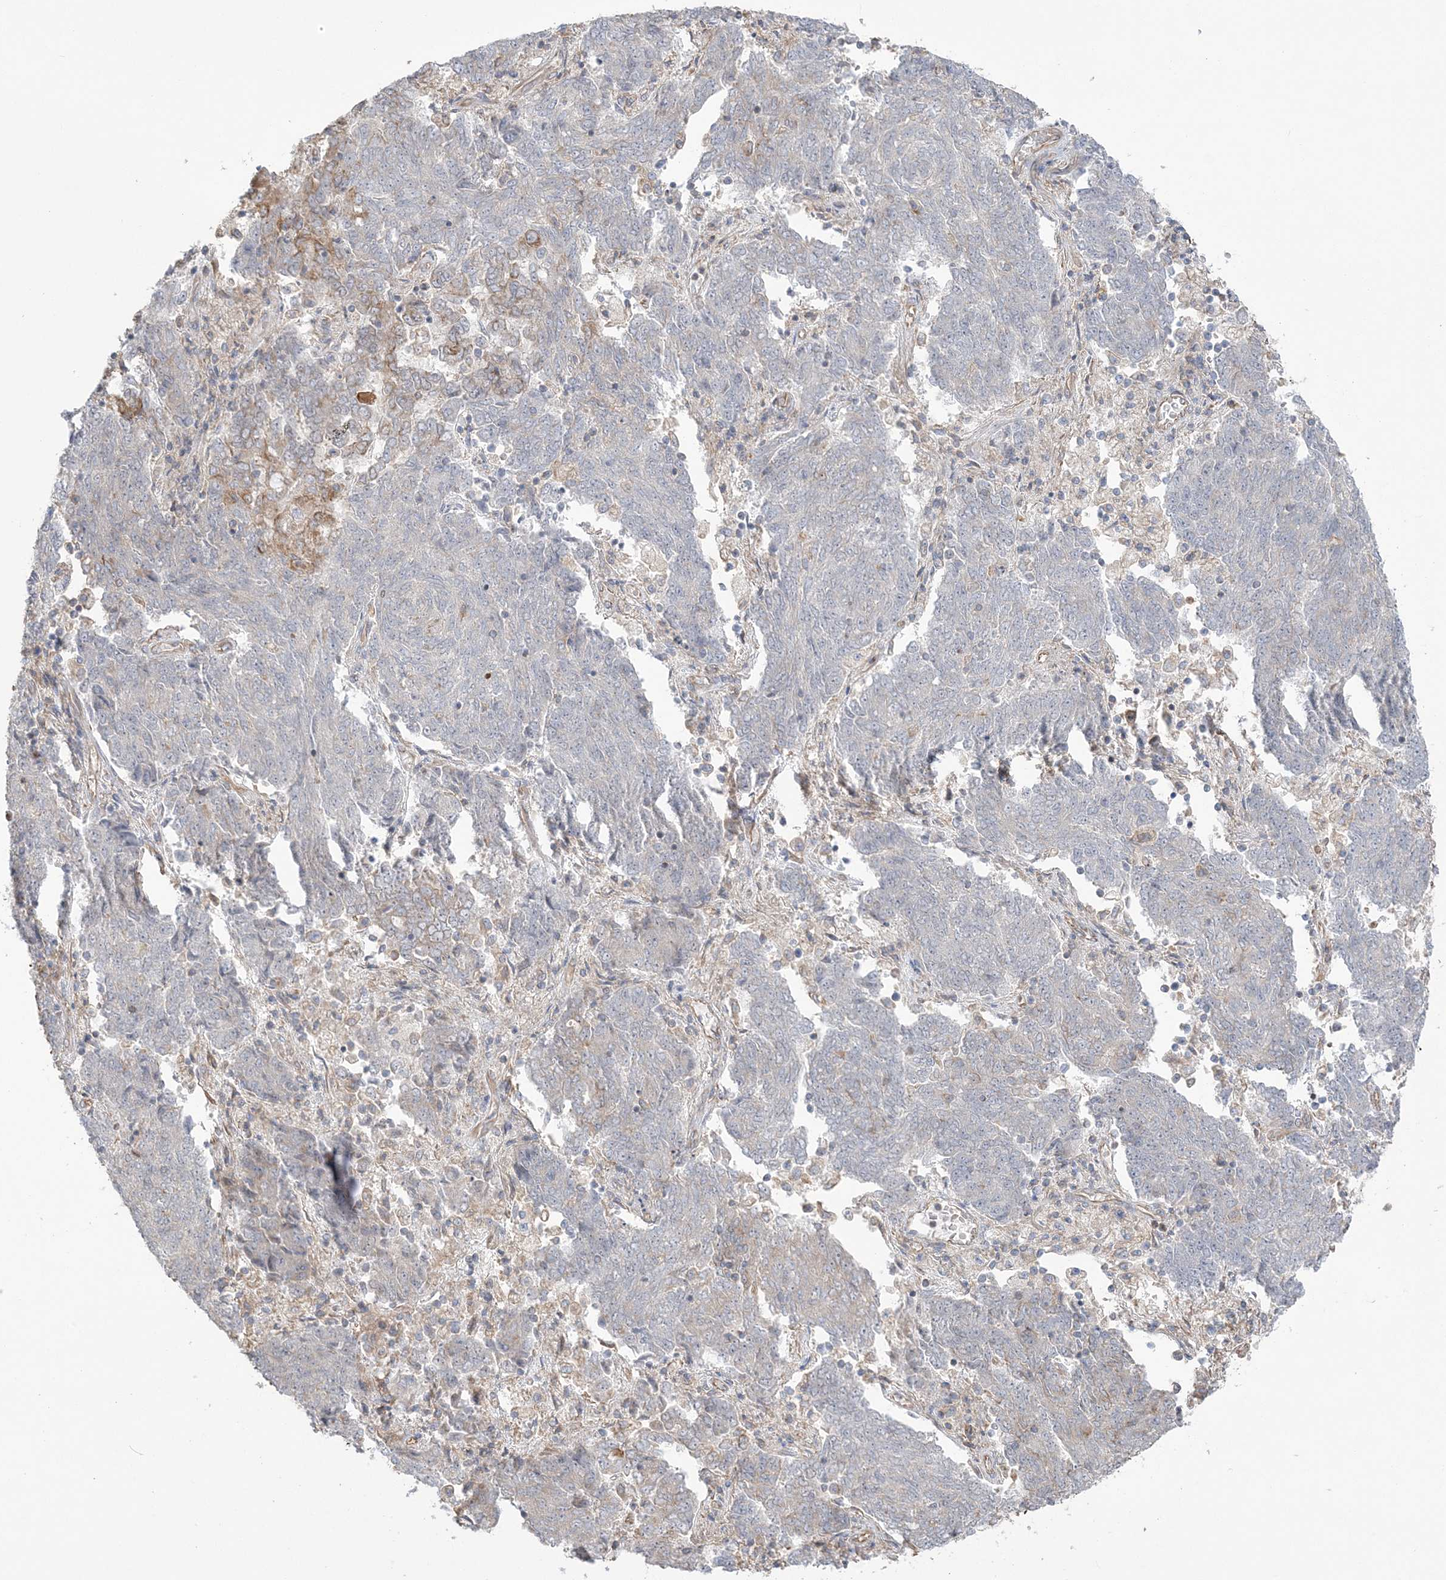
{"staining": {"intensity": "moderate", "quantity": "<25%", "location": "cytoplasmic/membranous"}, "tissue": "endometrial cancer", "cell_type": "Tumor cells", "image_type": "cancer", "snomed": [{"axis": "morphology", "description": "Adenocarcinoma, NOS"}, {"axis": "topography", "description": "Endometrium"}], "caption": "Immunohistochemistry (IHC) of human endometrial cancer displays low levels of moderate cytoplasmic/membranous expression in about <25% of tumor cells. (Brightfield microscopy of DAB IHC at high magnification).", "gene": "ZNF821", "patient": {"sex": "female", "age": 80}}